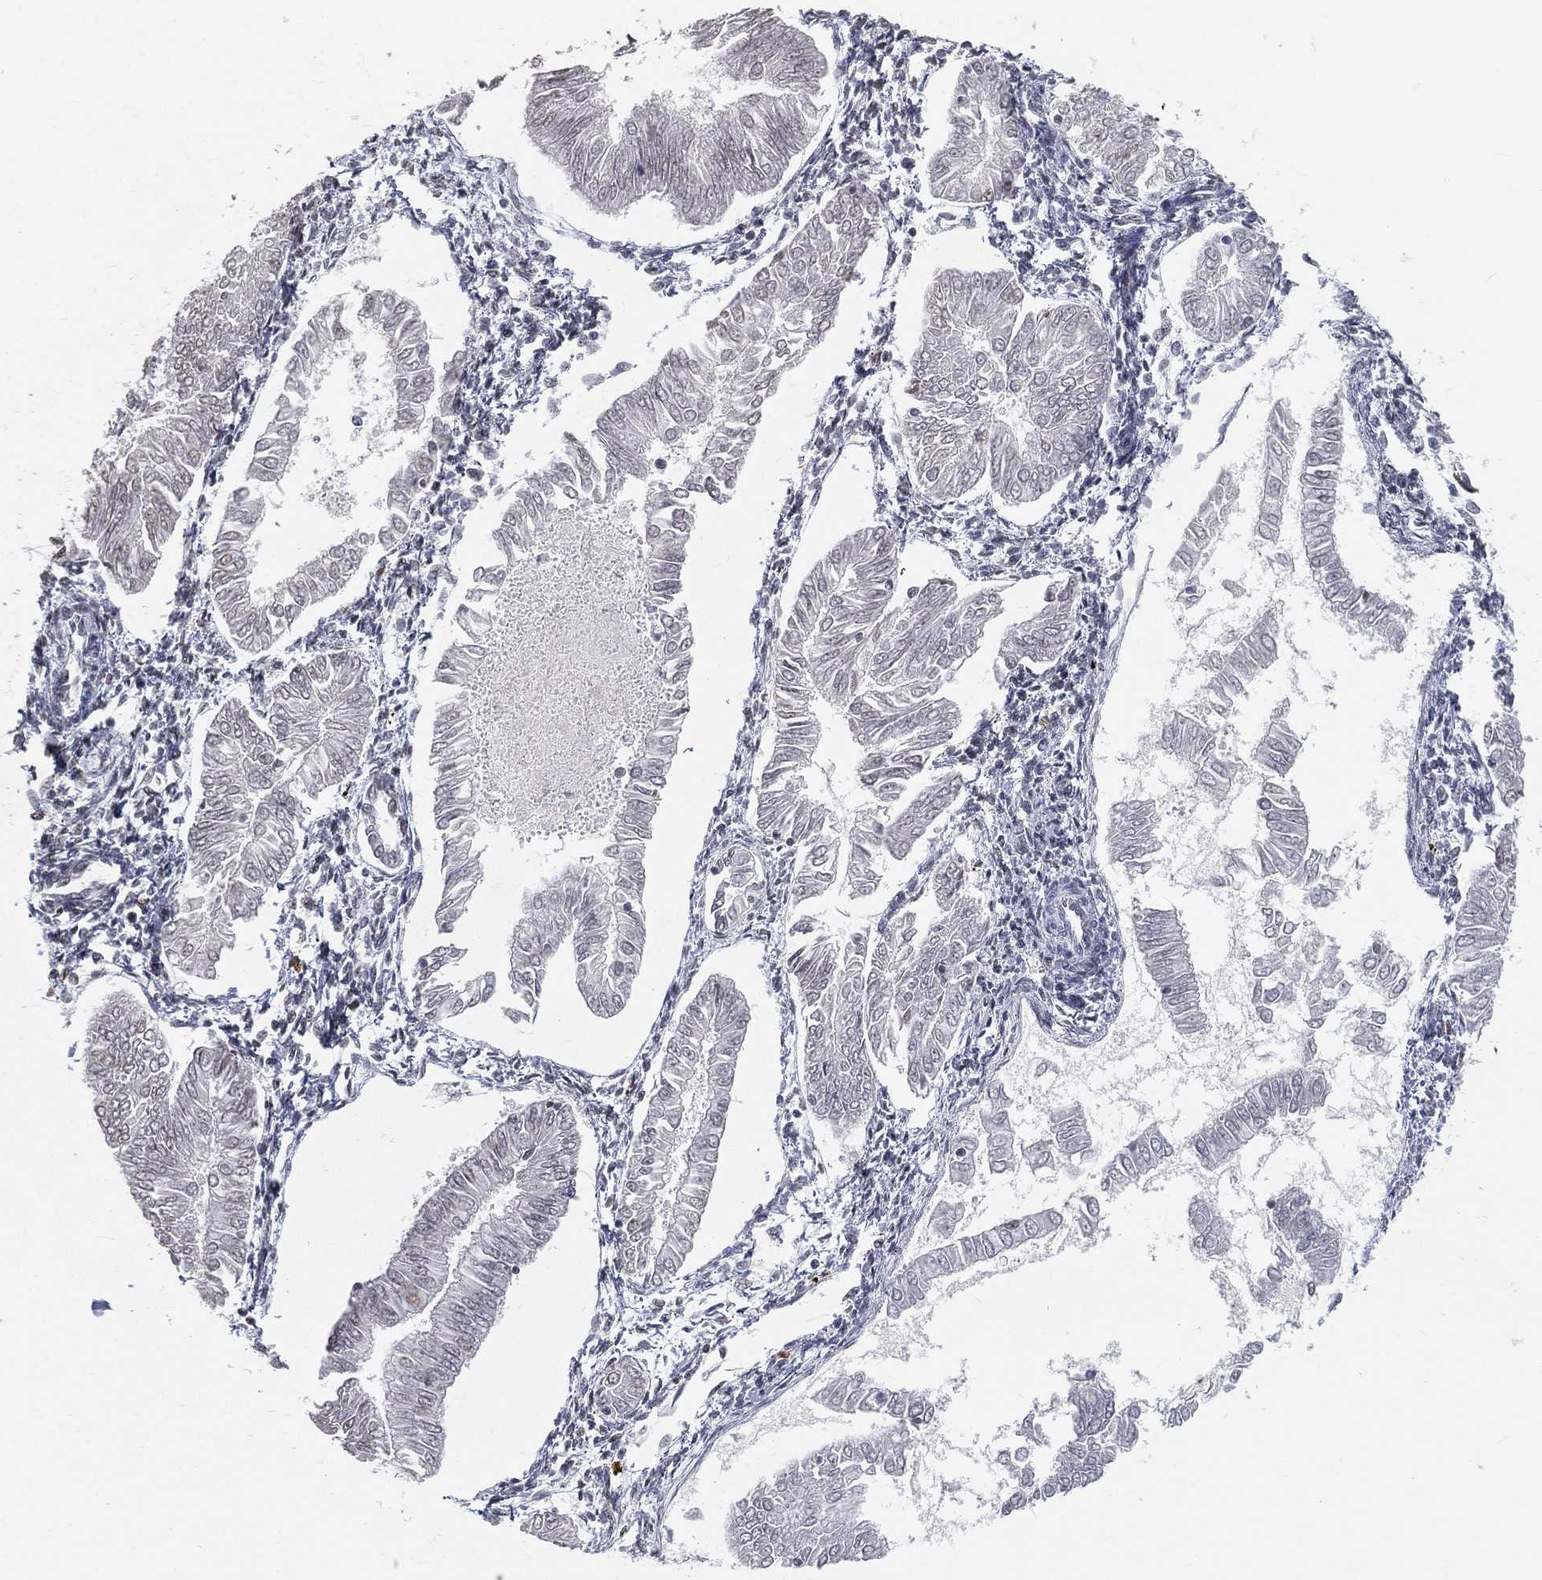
{"staining": {"intensity": "negative", "quantity": "none", "location": "none"}, "tissue": "endometrial cancer", "cell_type": "Tumor cells", "image_type": "cancer", "snomed": [{"axis": "morphology", "description": "Adenocarcinoma, NOS"}, {"axis": "topography", "description": "Endometrium"}], "caption": "This is an IHC histopathology image of human adenocarcinoma (endometrial). There is no expression in tumor cells.", "gene": "ARG1", "patient": {"sex": "female", "age": 53}}